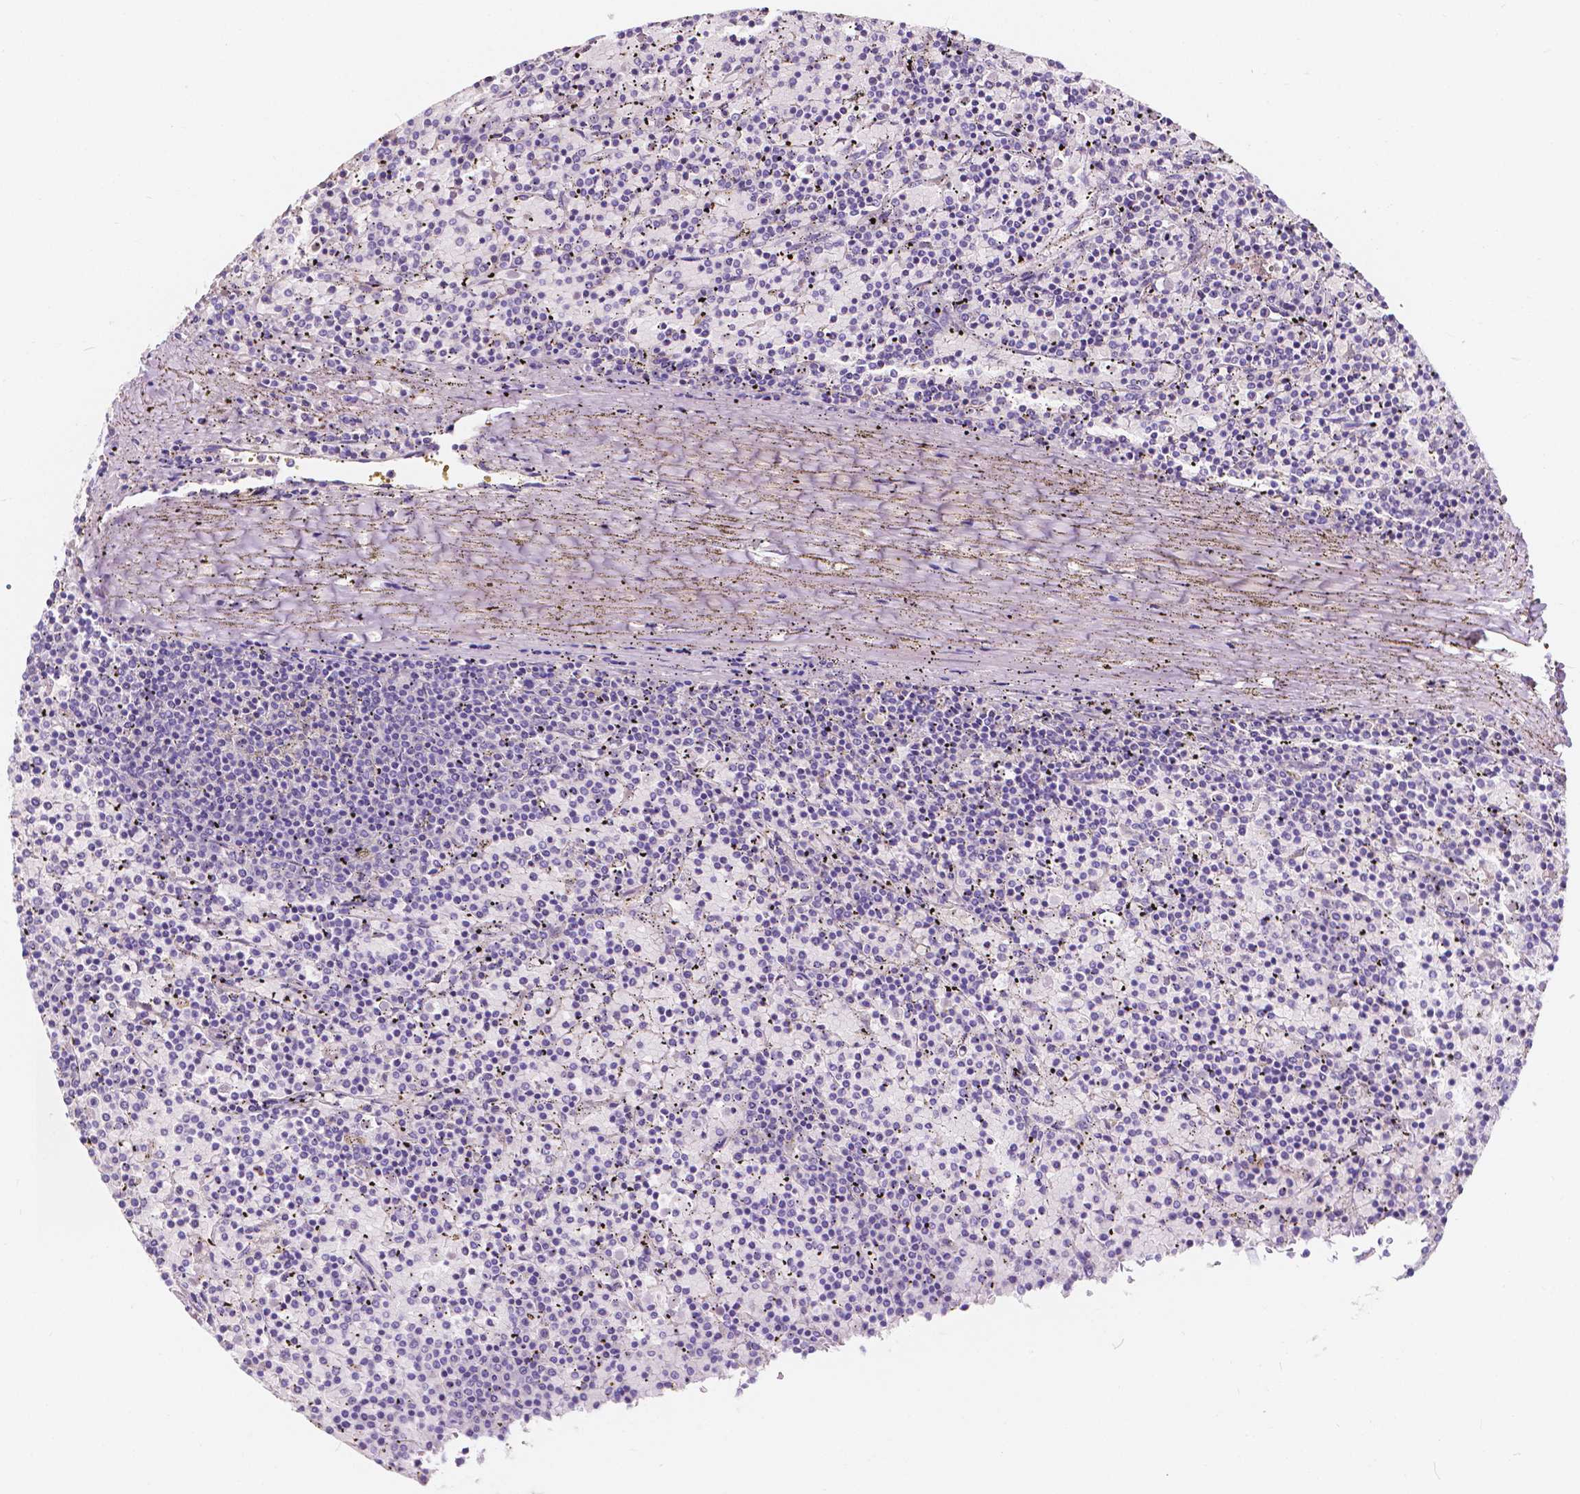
{"staining": {"intensity": "negative", "quantity": "none", "location": "none"}, "tissue": "lymphoma", "cell_type": "Tumor cells", "image_type": "cancer", "snomed": [{"axis": "morphology", "description": "Malignant lymphoma, non-Hodgkin's type, Low grade"}, {"axis": "topography", "description": "Spleen"}], "caption": "DAB (3,3'-diaminobenzidine) immunohistochemical staining of human lymphoma exhibits no significant expression in tumor cells.", "gene": "CLSTN2", "patient": {"sex": "female", "age": 77}}